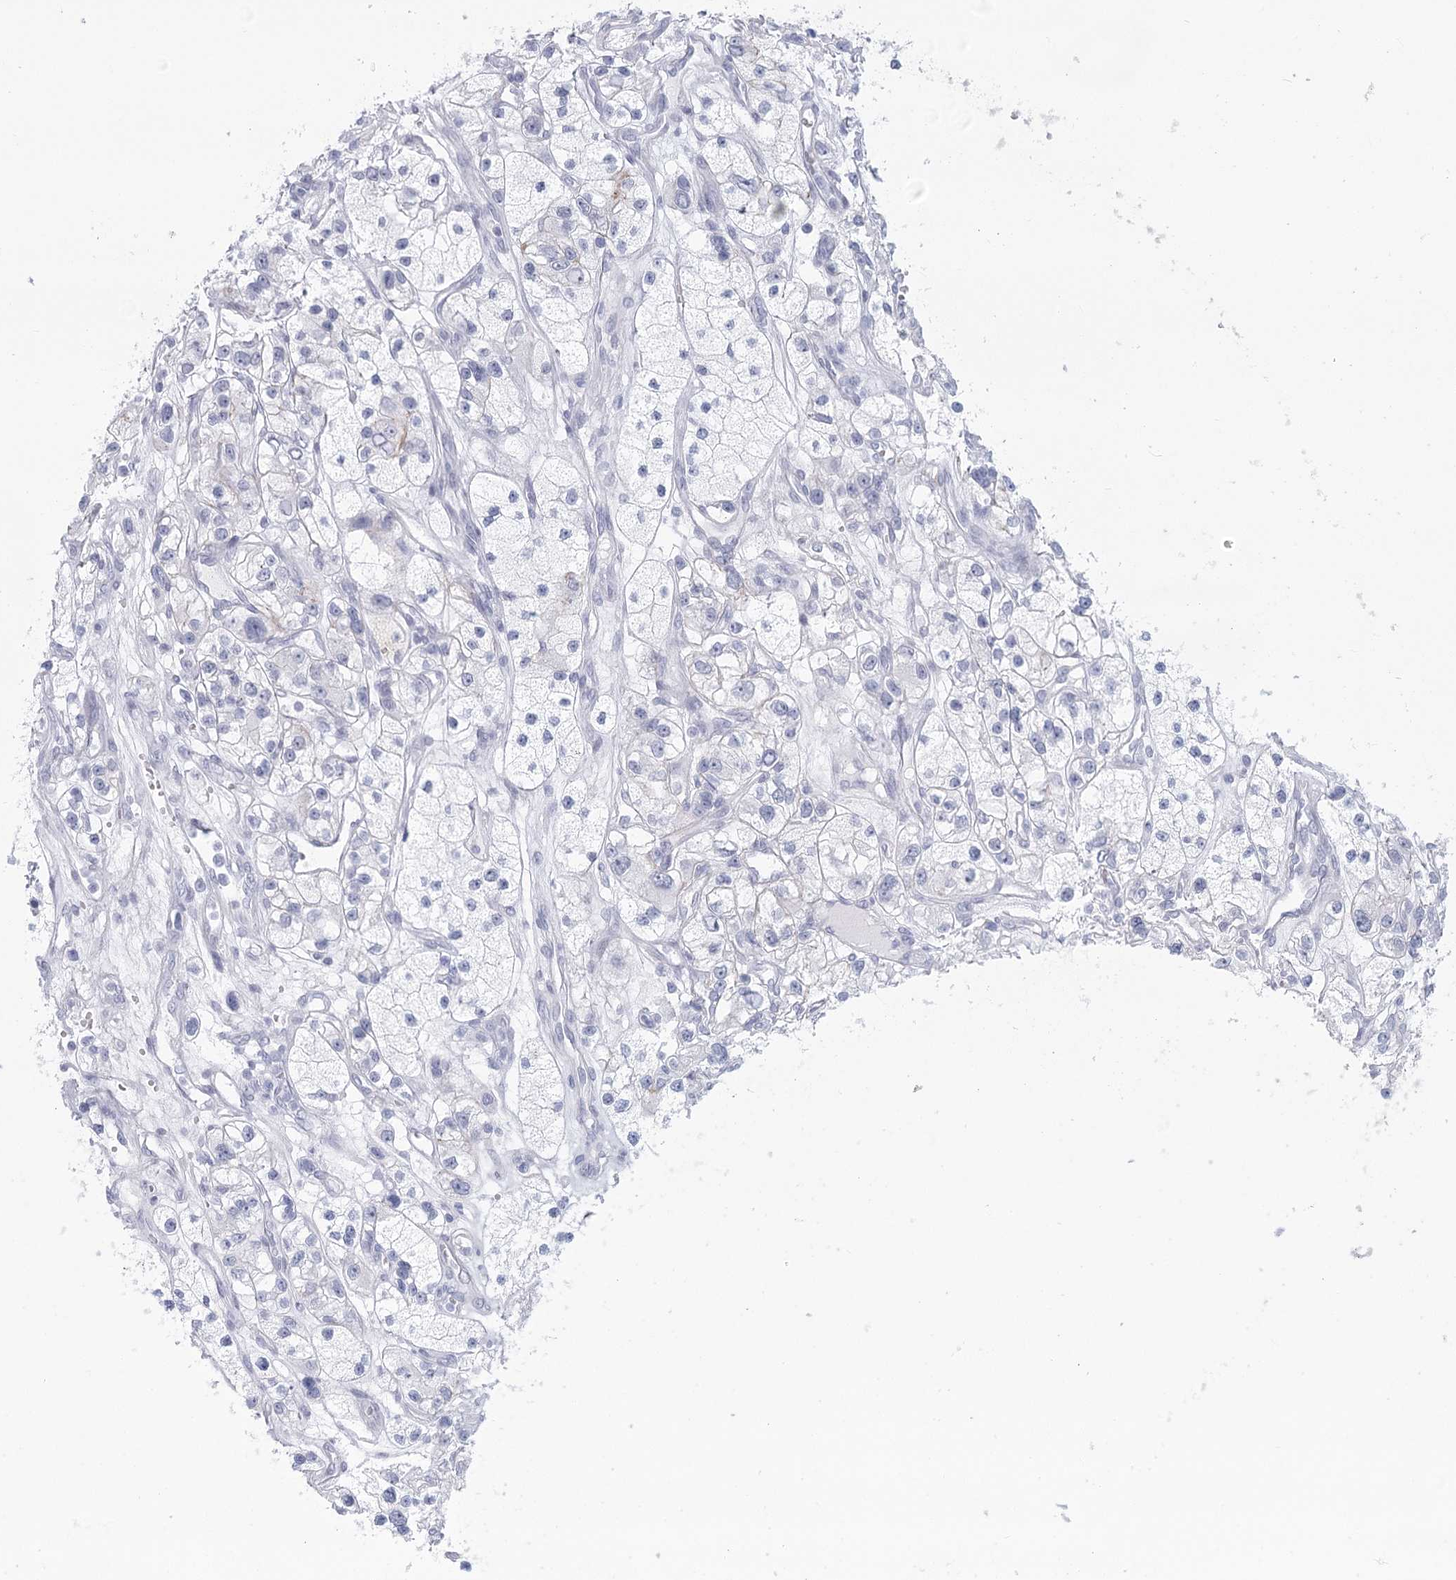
{"staining": {"intensity": "negative", "quantity": "none", "location": "none"}, "tissue": "renal cancer", "cell_type": "Tumor cells", "image_type": "cancer", "snomed": [{"axis": "morphology", "description": "Adenocarcinoma, NOS"}, {"axis": "topography", "description": "Kidney"}], "caption": "Adenocarcinoma (renal) was stained to show a protein in brown. There is no significant expression in tumor cells.", "gene": "WNT8B", "patient": {"sex": "female", "age": 57}}